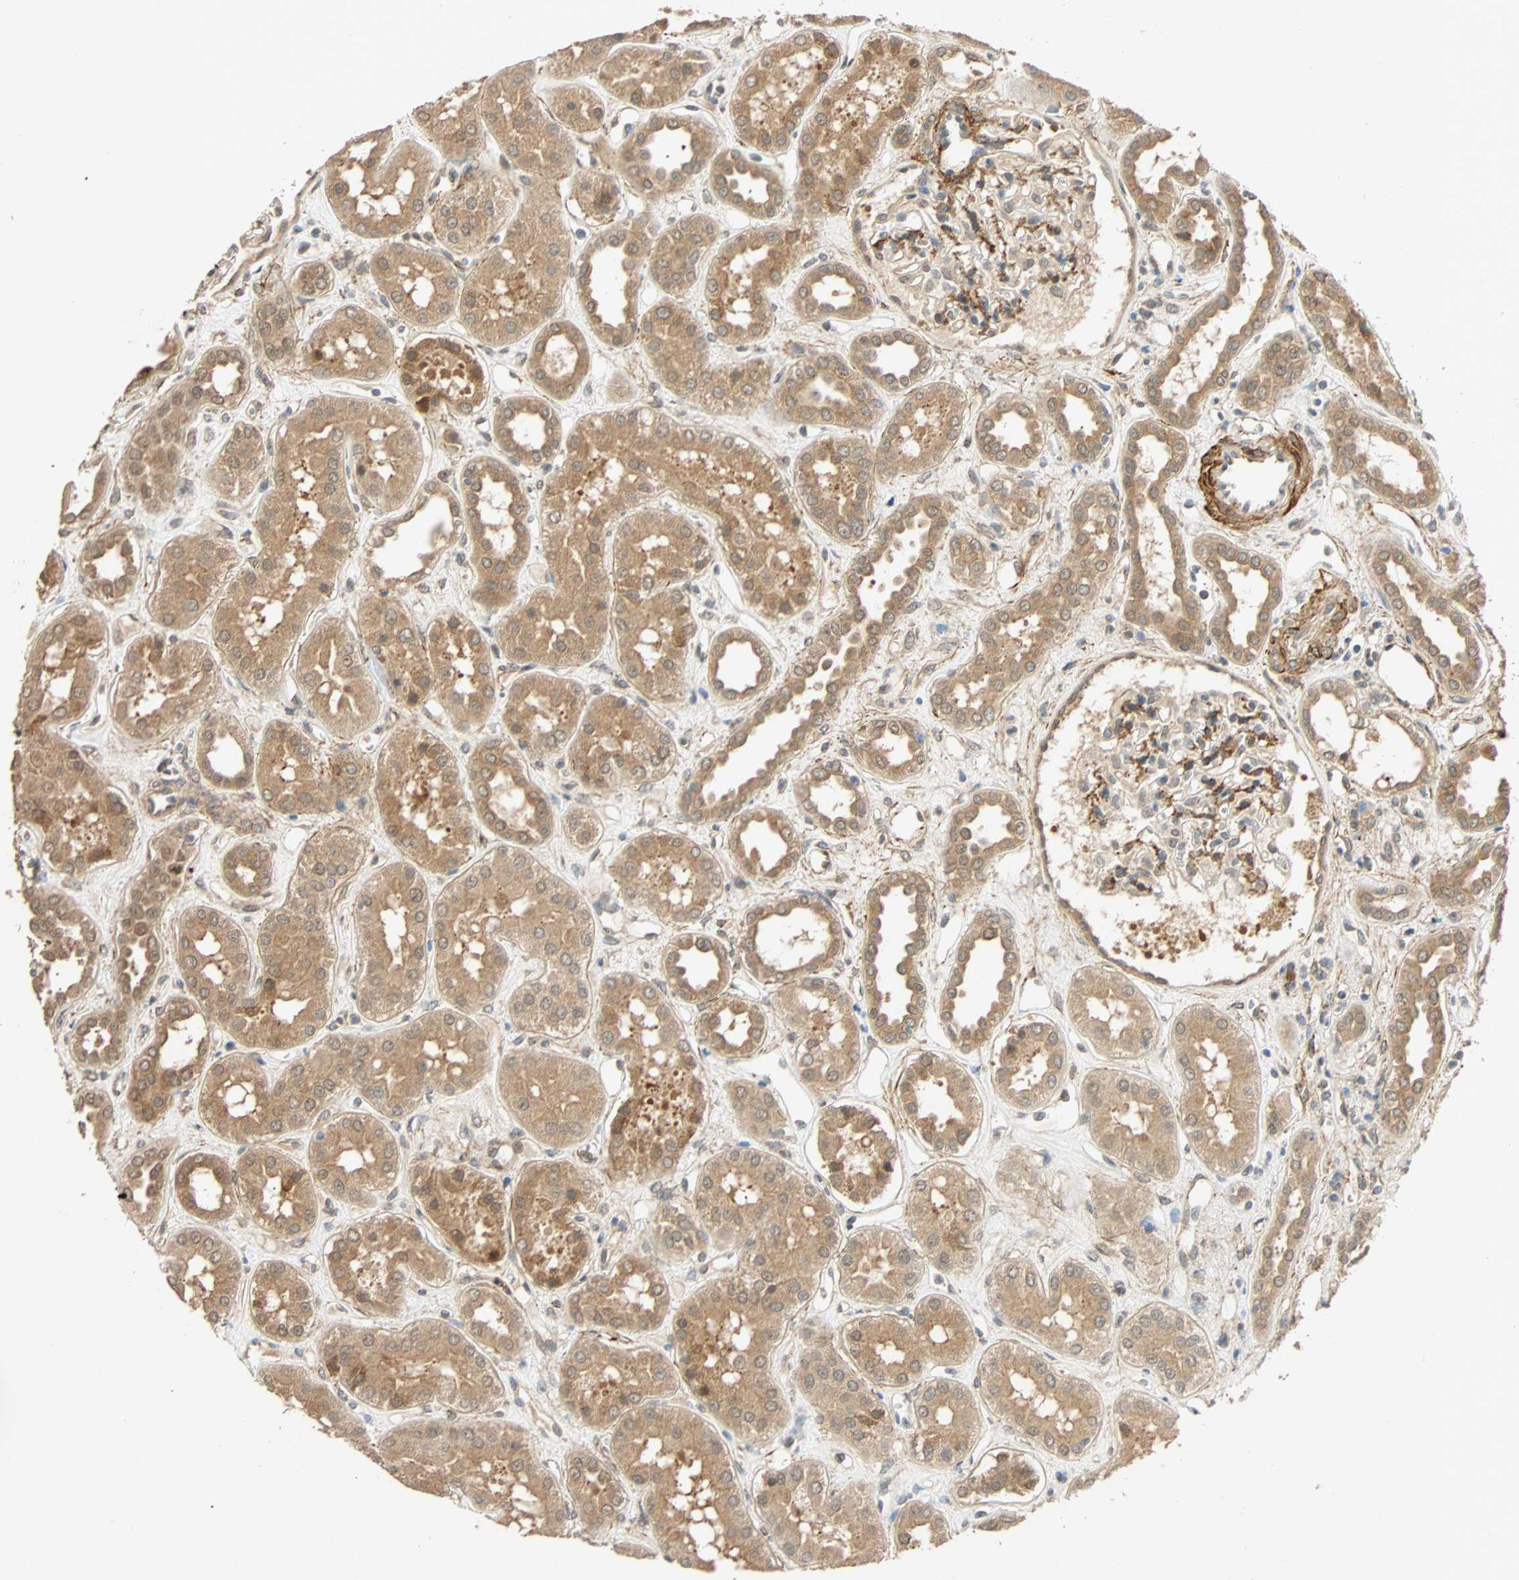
{"staining": {"intensity": "strong", "quantity": "<25%", "location": "cytoplasmic/membranous"}, "tissue": "kidney", "cell_type": "Cells in glomeruli", "image_type": "normal", "snomed": [{"axis": "morphology", "description": "Normal tissue, NOS"}, {"axis": "topography", "description": "Kidney"}], "caption": "Human kidney stained with a brown dye demonstrates strong cytoplasmic/membranous positive positivity in approximately <25% of cells in glomeruli.", "gene": "QSER1", "patient": {"sex": "male", "age": 59}}